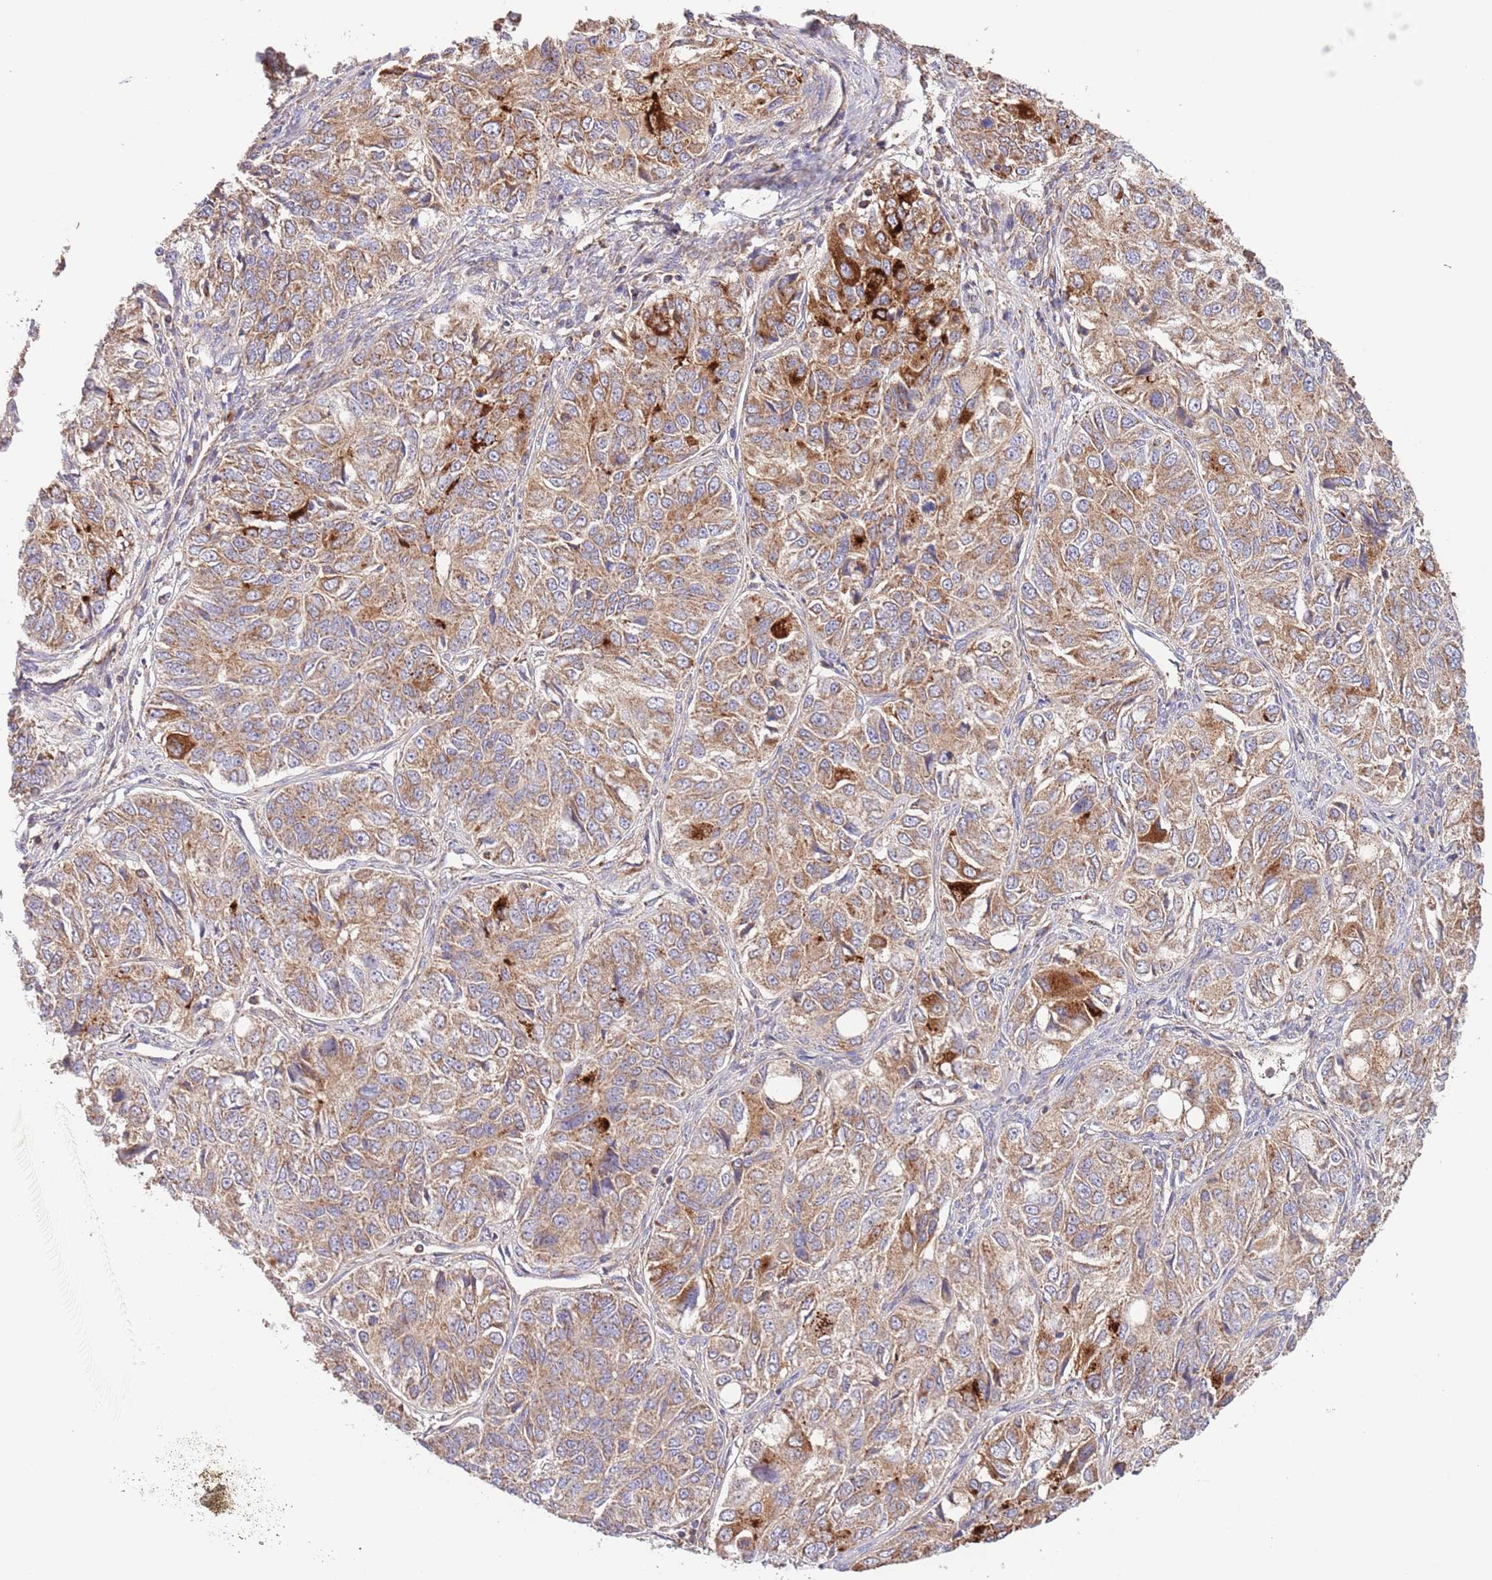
{"staining": {"intensity": "strong", "quantity": "25%-75%", "location": "cytoplasmic/membranous"}, "tissue": "ovarian cancer", "cell_type": "Tumor cells", "image_type": "cancer", "snomed": [{"axis": "morphology", "description": "Carcinoma, endometroid"}, {"axis": "topography", "description": "Ovary"}], "caption": "DAB immunohistochemical staining of human ovarian cancer demonstrates strong cytoplasmic/membranous protein staining in about 25%-75% of tumor cells. (IHC, brightfield microscopy, high magnification).", "gene": "DNAJA3", "patient": {"sex": "female", "age": 51}}